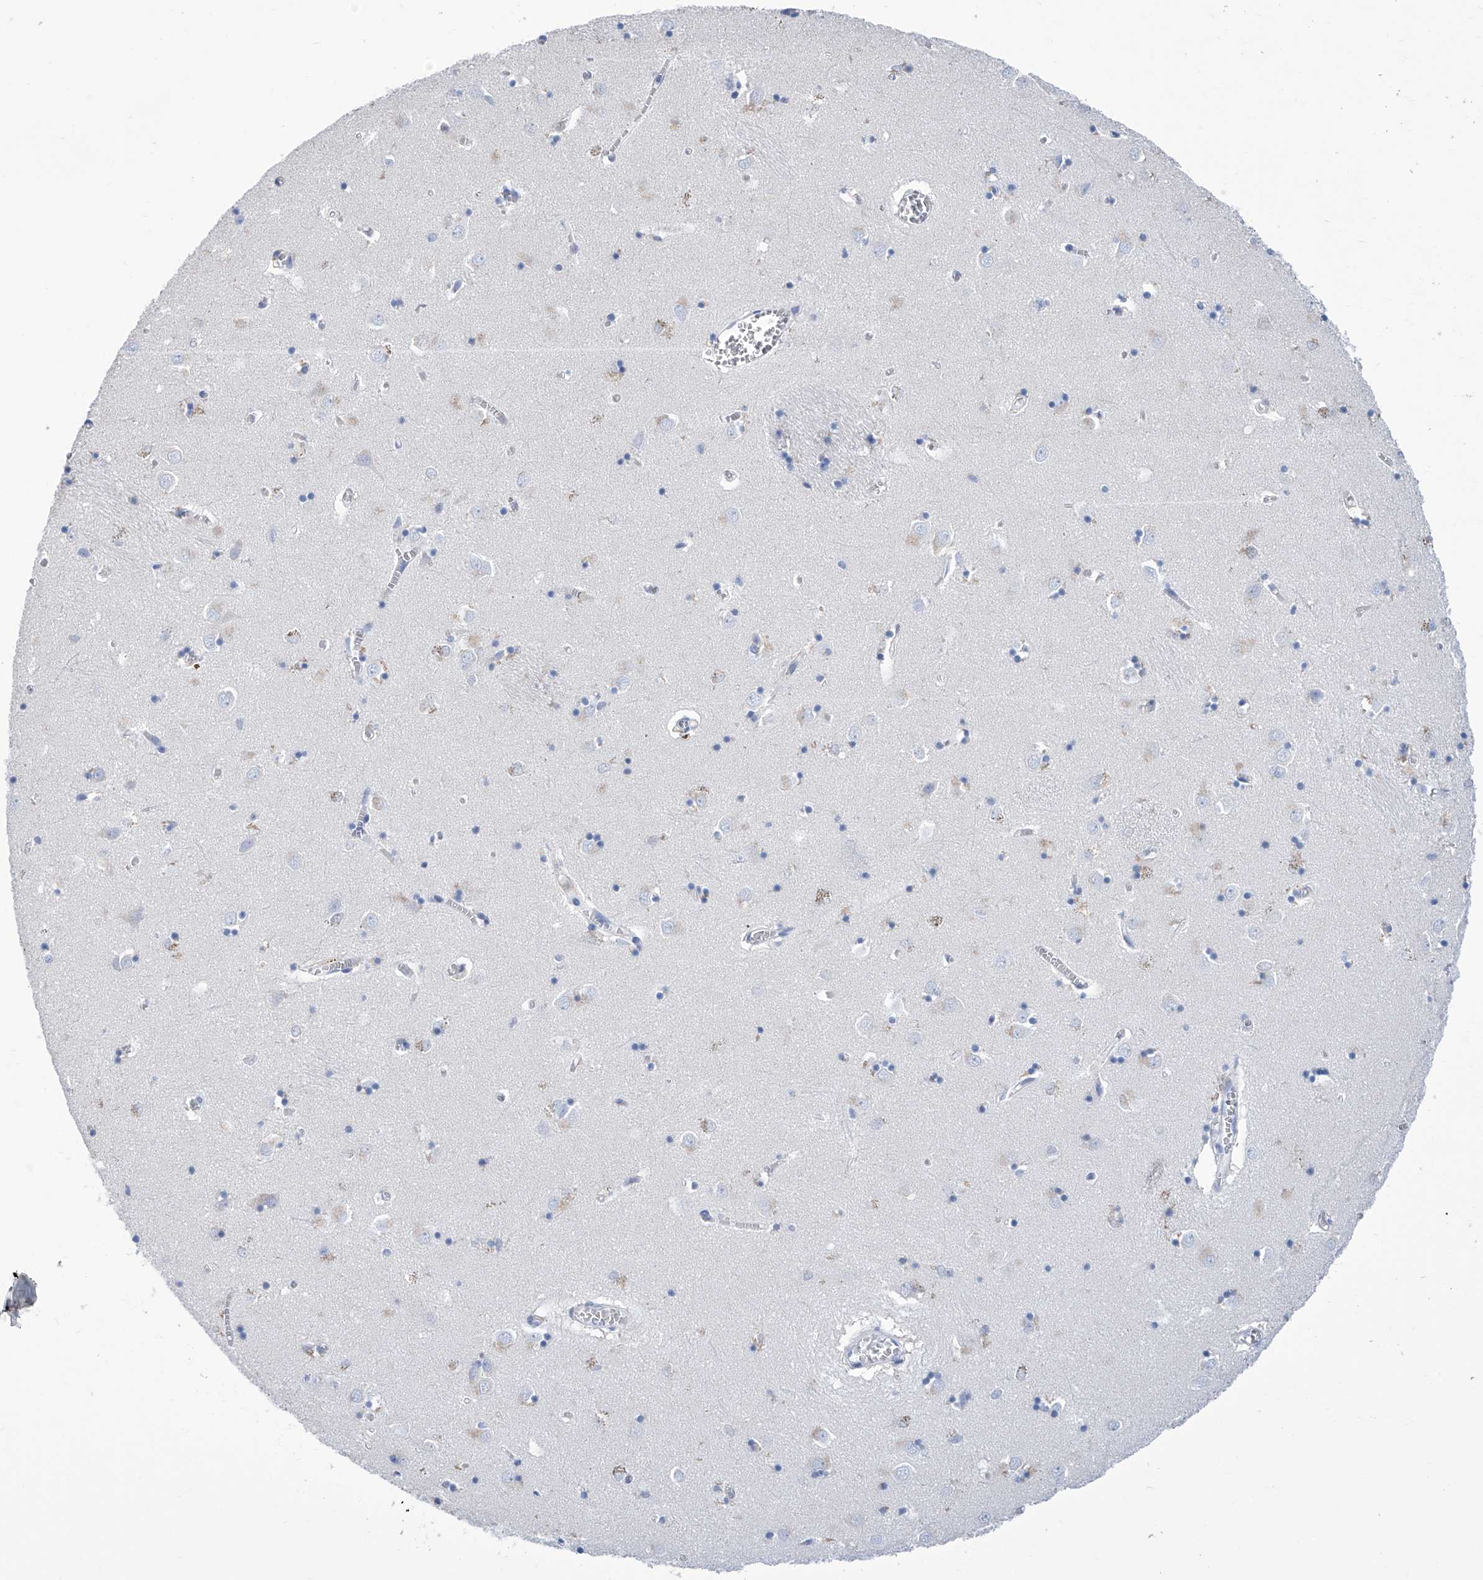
{"staining": {"intensity": "negative", "quantity": "none", "location": "none"}, "tissue": "caudate", "cell_type": "Glial cells", "image_type": "normal", "snomed": [{"axis": "morphology", "description": "Normal tissue, NOS"}, {"axis": "topography", "description": "Lateral ventricle wall"}], "caption": "This is an immunohistochemistry micrograph of benign human caudate. There is no staining in glial cells.", "gene": "IMPA2", "patient": {"sex": "male", "age": 70}}